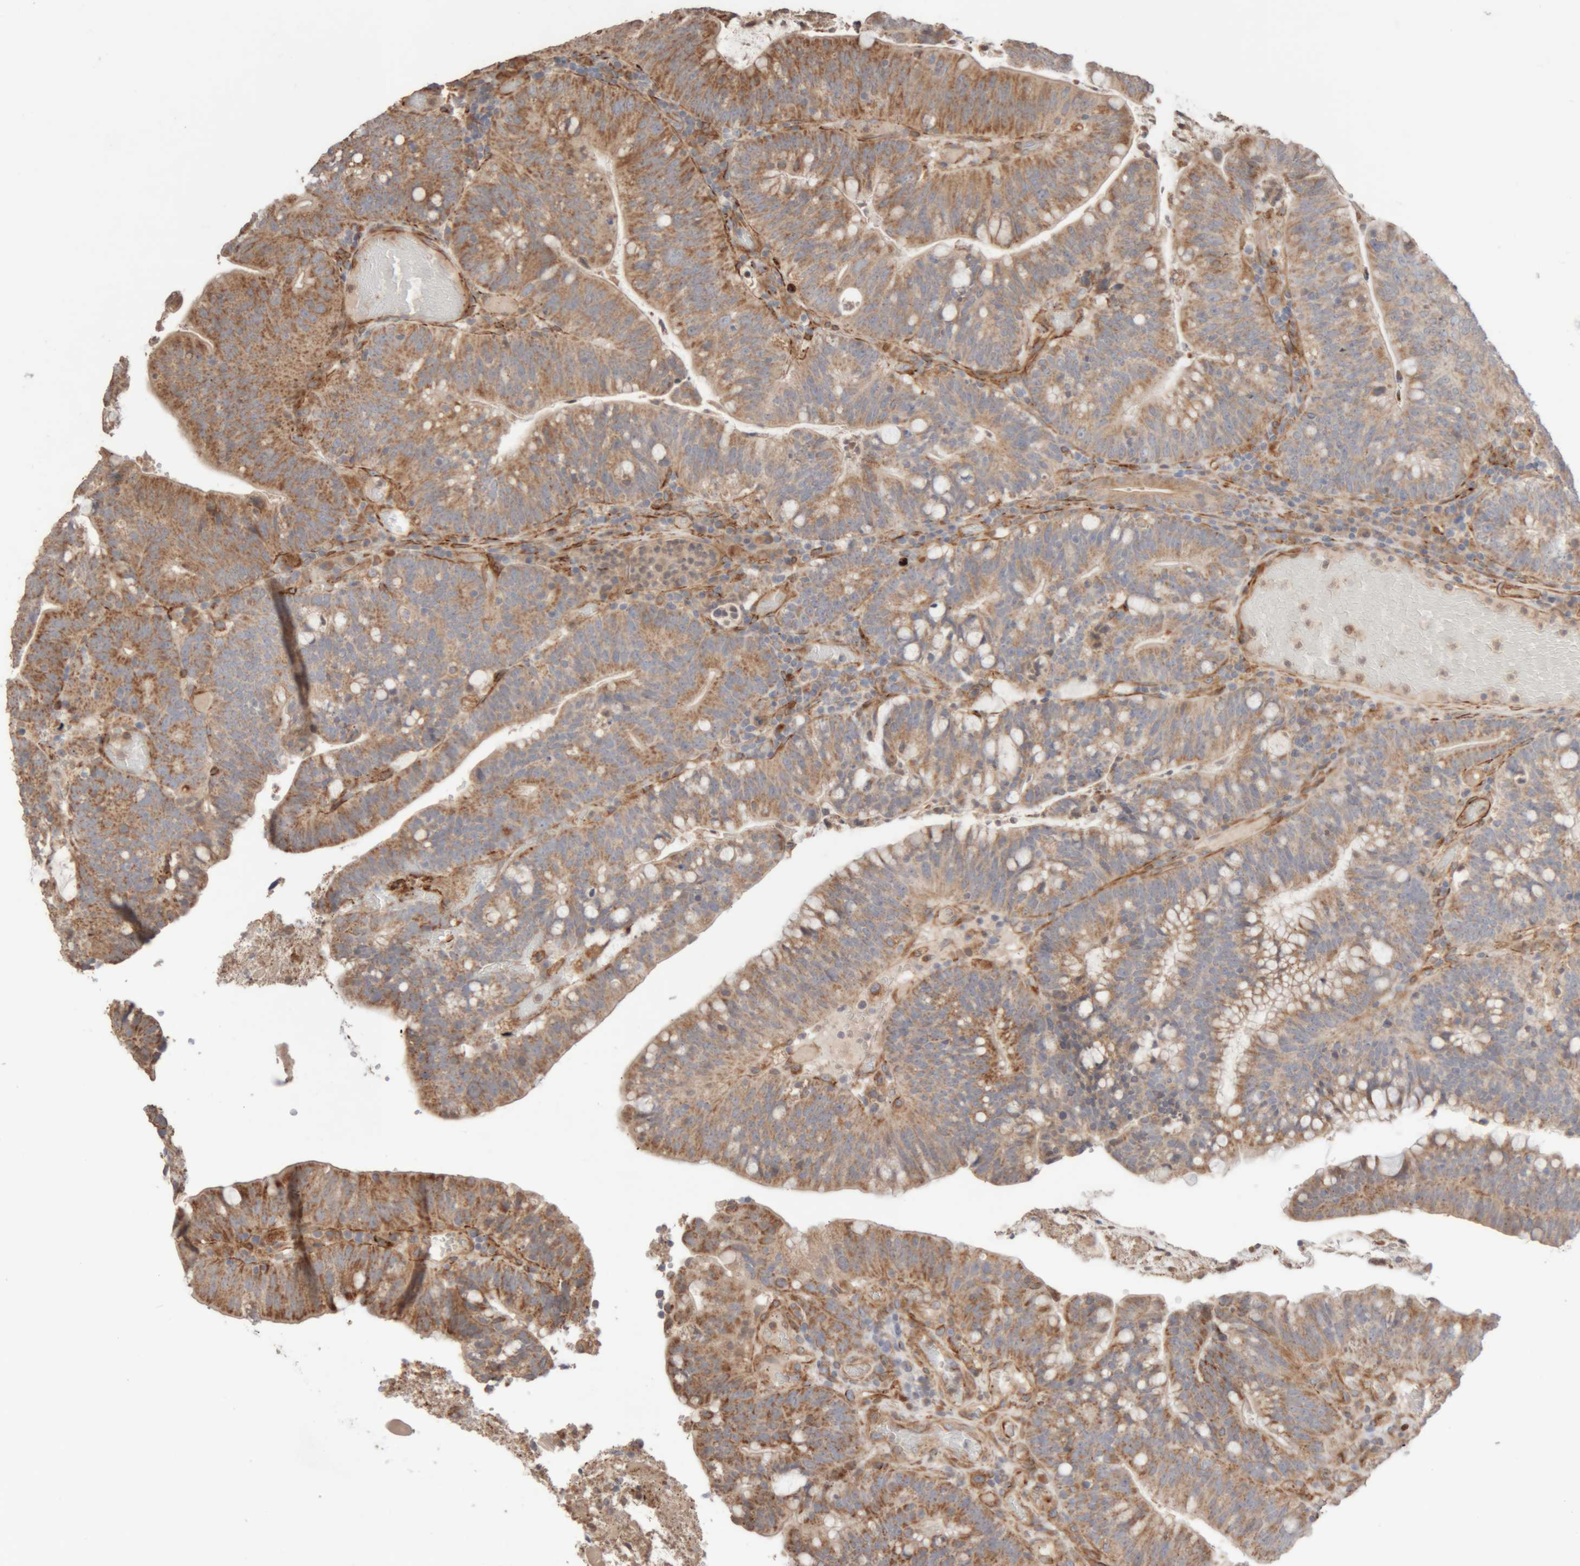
{"staining": {"intensity": "moderate", "quantity": ">75%", "location": "cytoplasmic/membranous"}, "tissue": "colorectal cancer", "cell_type": "Tumor cells", "image_type": "cancer", "snomed": [{"axis": "morphology", "description": "Adenocarcinoma, NOS"}, {"axis": "topography", "description": "Colon"}], "caption": "Protein expression analysis of colorectal cancer (adenocarcinoma) demonstrates moderate cytoplasmic/membranous positivity in about >75% of tumor cells.", "gene": "RAB32", "patient": {"sex": "female", "age": 66}}